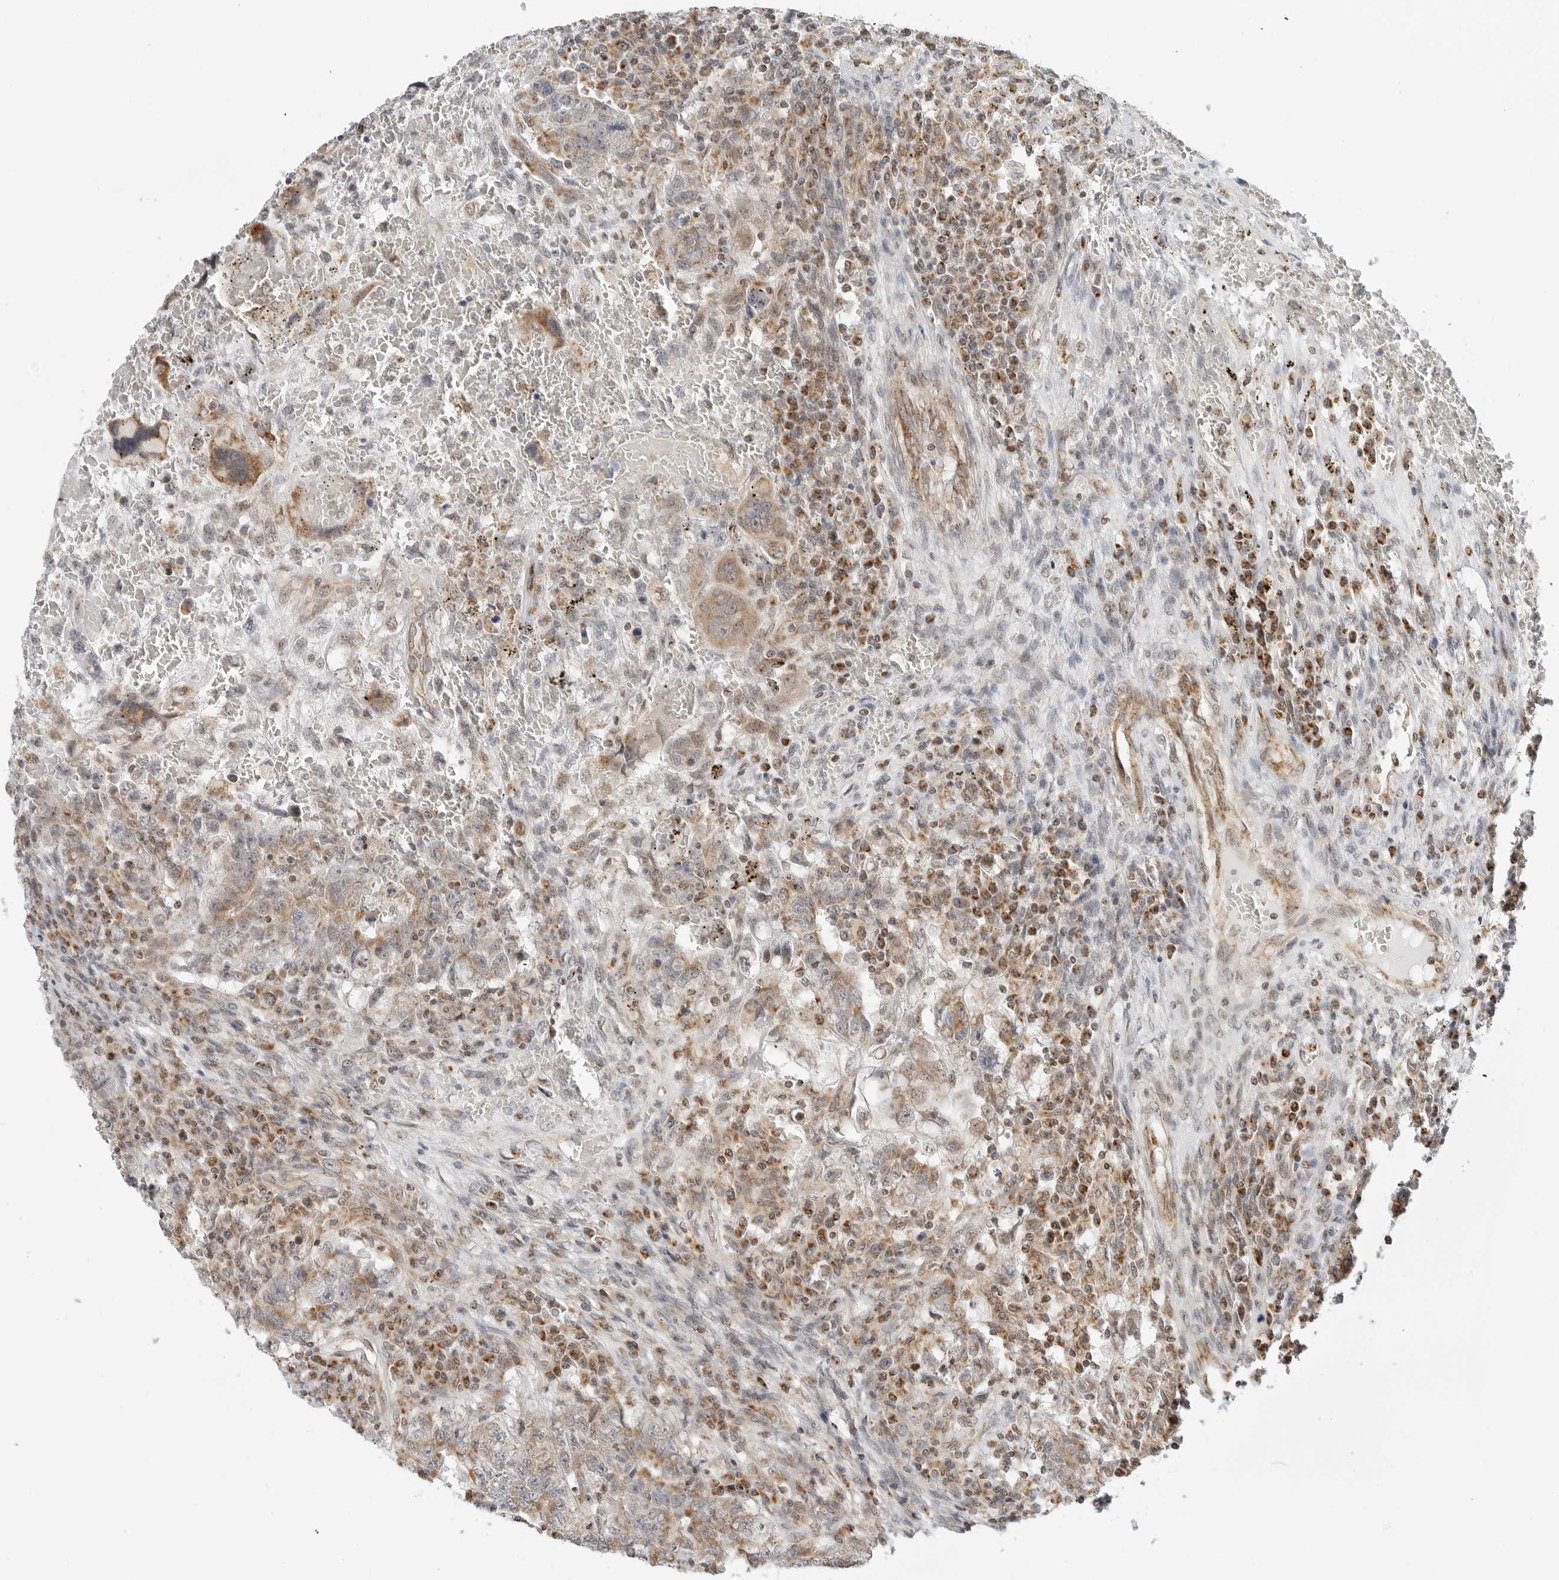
{"staining": {"intensity": "weak", "quantity": ">75%", "location": "cytoplasmic/membranous"}, "tissue": "testis cancer", "cell_type": "Tumor cells", "image_type": "cancer", "snomed": [{"axis": "morphology", "description": "Carcinoma, Embryonal, NOS"}, {"axis": "topography", "description": "Testis"}], "caption": "An IHC image of tumor tissue is shown. Protein staining in brown highlights weak cytoplasmic/membranous positivity in testis embryonal carcinoma within tumor cells.", "gene": "POLR3GL", "patient": {"sex": "male", "age": 26}}